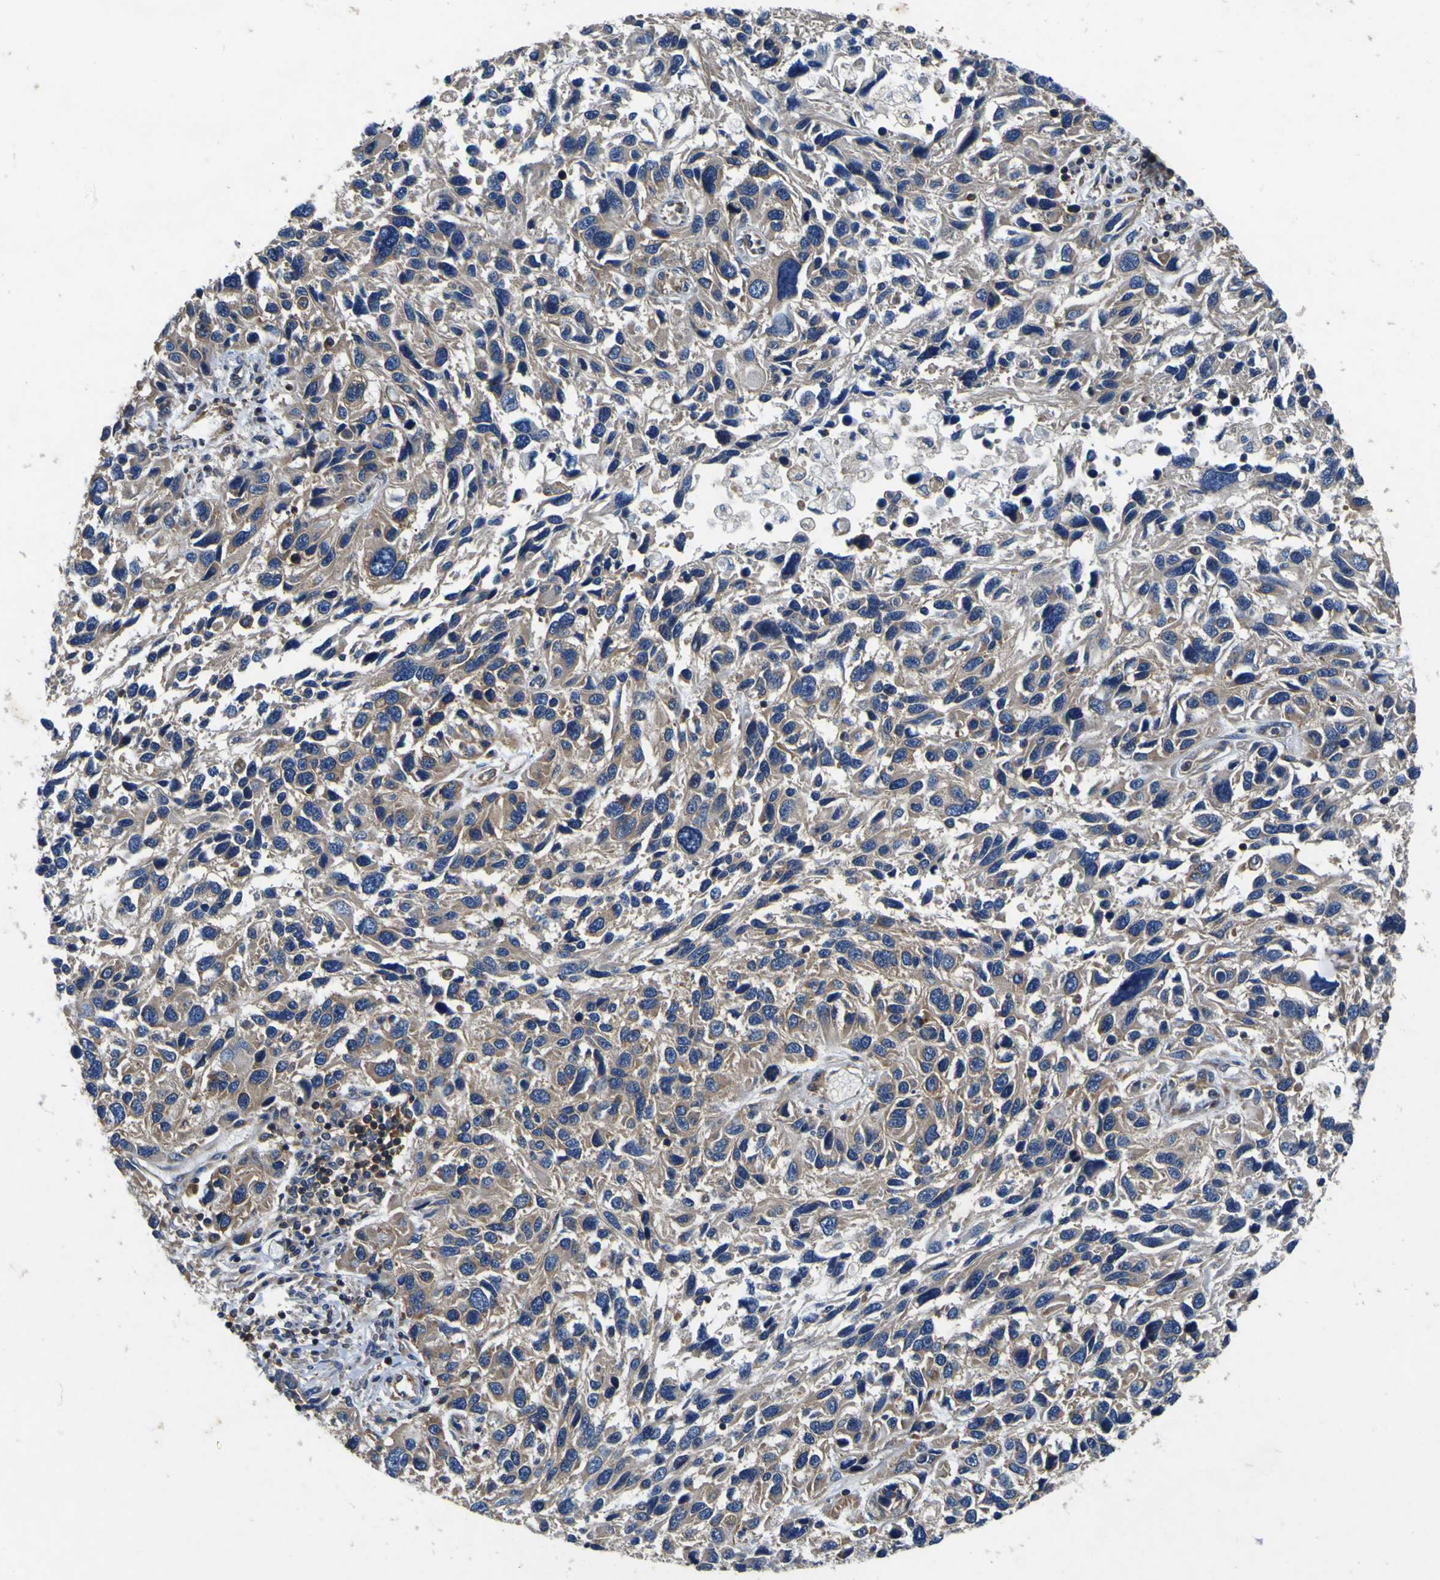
{"staining": {"intensity": "weak", "quantity": ">75%", "location": "cytoplasmic/membranous"}, "tissue": "melanoma", "cell_type": "Tumor cells", "image_type": "cancer", "snomed": [{"axis": "morphology", "description": "Malignant melanoma, NOS"}, {"axis": "topography", "description": "Skin"}], "caption": "Weak cytoplasmic/membranous expression for a protein is present in about >75% of tumor cells of melanoma using immunohistochemistry (IHC).", "gene": "CNR2", "patient": {"sex": "male", "age": 53}}